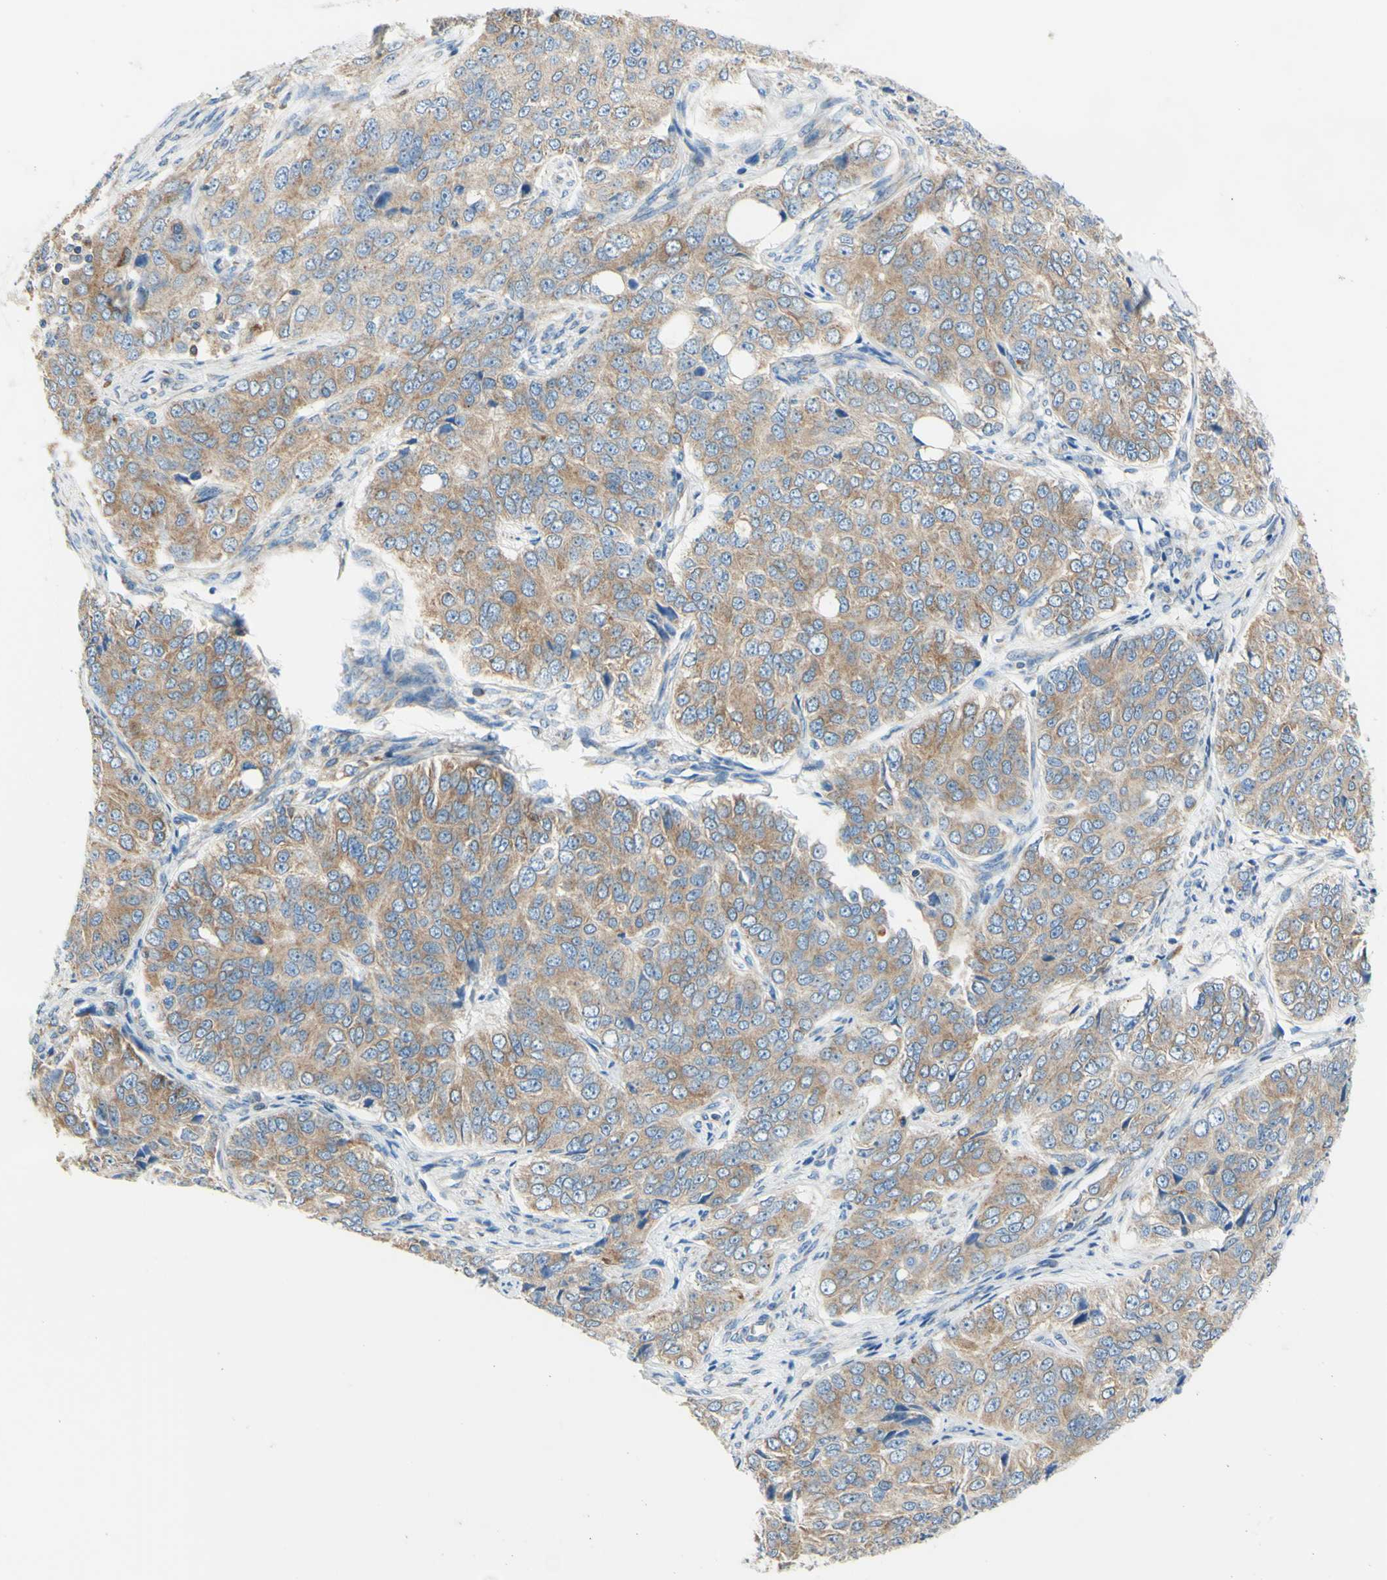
{"staining": {"intensity": "moderate", "quantity": ">75%", "location": "cytoplasmic/membranous"}, "tissue": "ovarian cancer", "cell_type": "Tumor cells", "image_type": "cancer", "snomed": [{"axis": "morphology", "description": "Carcinoma, endometroid"}, {"axis": "topography", "description": "Ovary"}], "caption": "Approximately >75% of tumor cells in ovarian cancer (endometroid carcinoma) display moderate cytoplasmic/membranous protein positivity as visualized by brown immunohistochemical staining.", "gene": "RETREG2", "patient": {"sex": "female", "age": 51}}